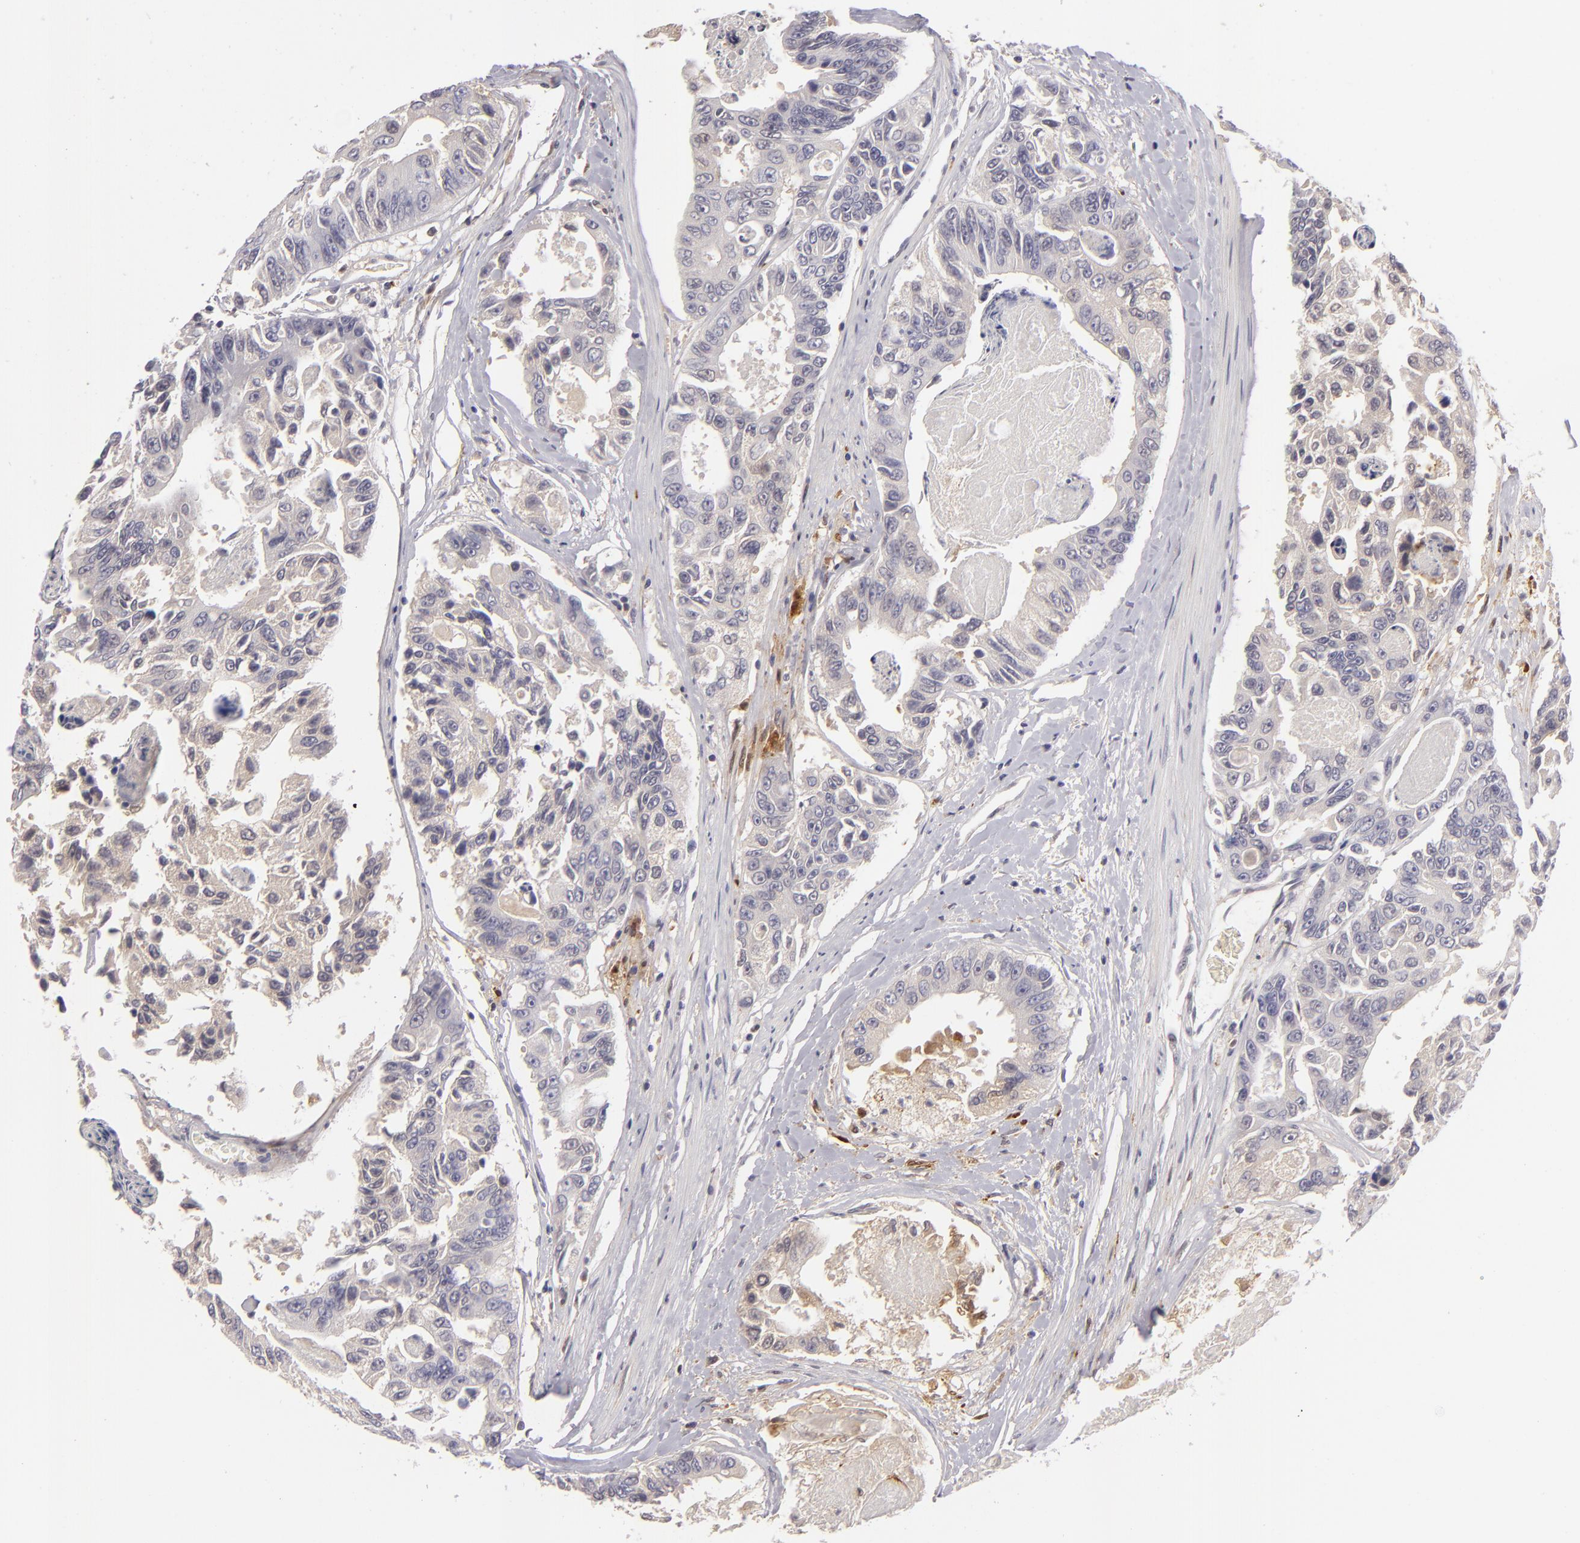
{"staining": {"intensity": "weak", "quantity": "25%-75%", "location": "cytoplasmic/membranous"}, "tissue": "colorectal cancer", "cell_type": "Tumor cells", "image_type": "cancer", "snomed": [{"axis": "morphology", "description": "Adenocarcinoma, NOS"}, {"axis": "topography", "description": "Colon"}], "caption": "This photomicrograph shows colorectal adenocarcinoma stained with immunohistochemistry (IHC) to label a protein in brown. The cytoplasmic/membranous of tumor cells show weak positivity for the protein. Nuclei are counter-stained blue.", "gene": "MMP10", "patient": {"sex": "female", "age": 86}}